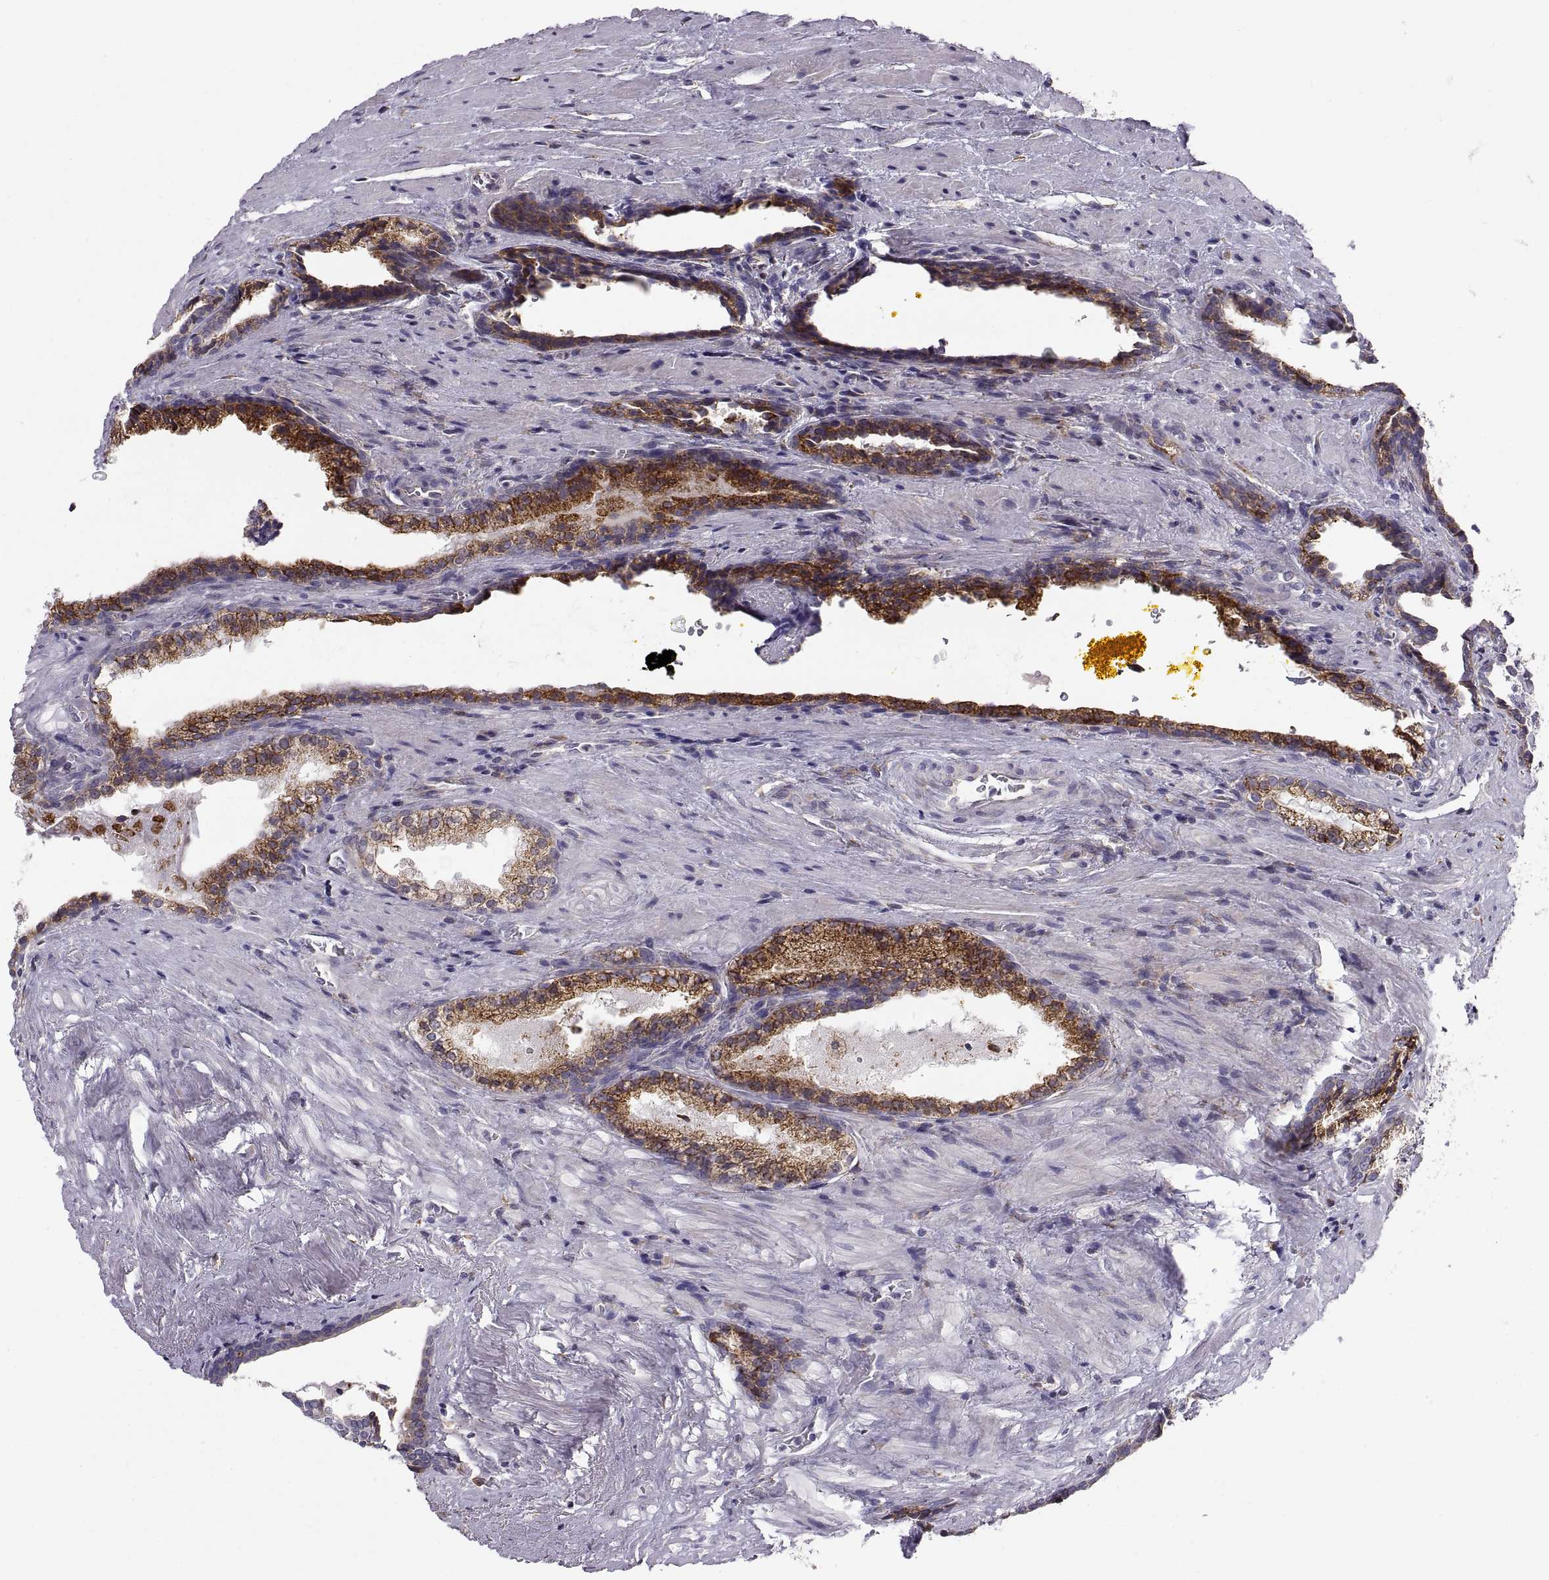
{"staining": {"intensity": "strong", "quantity": ">75%", "location": "cytoplasmic/membranous"}, "tissue": "prostate cancer", "cell_type": "Tumor cells", "image_type": "cancer", "snomed": [{"axis": "morphology", "description": "Adenocarcinoma, NOS"}, {"axis": "topography", "description": "Prostate and seminal vesicle, NOS"}], "caption": "IHC histopathology image of prostate cancer stained for a protein (brown), which demonstrates high levels of strong cytoplasmic/membranous staining in approximately >75% of tumor cells.", "gene": "PLEKHB2", "patient": {"sex": "male", "age": 63}}